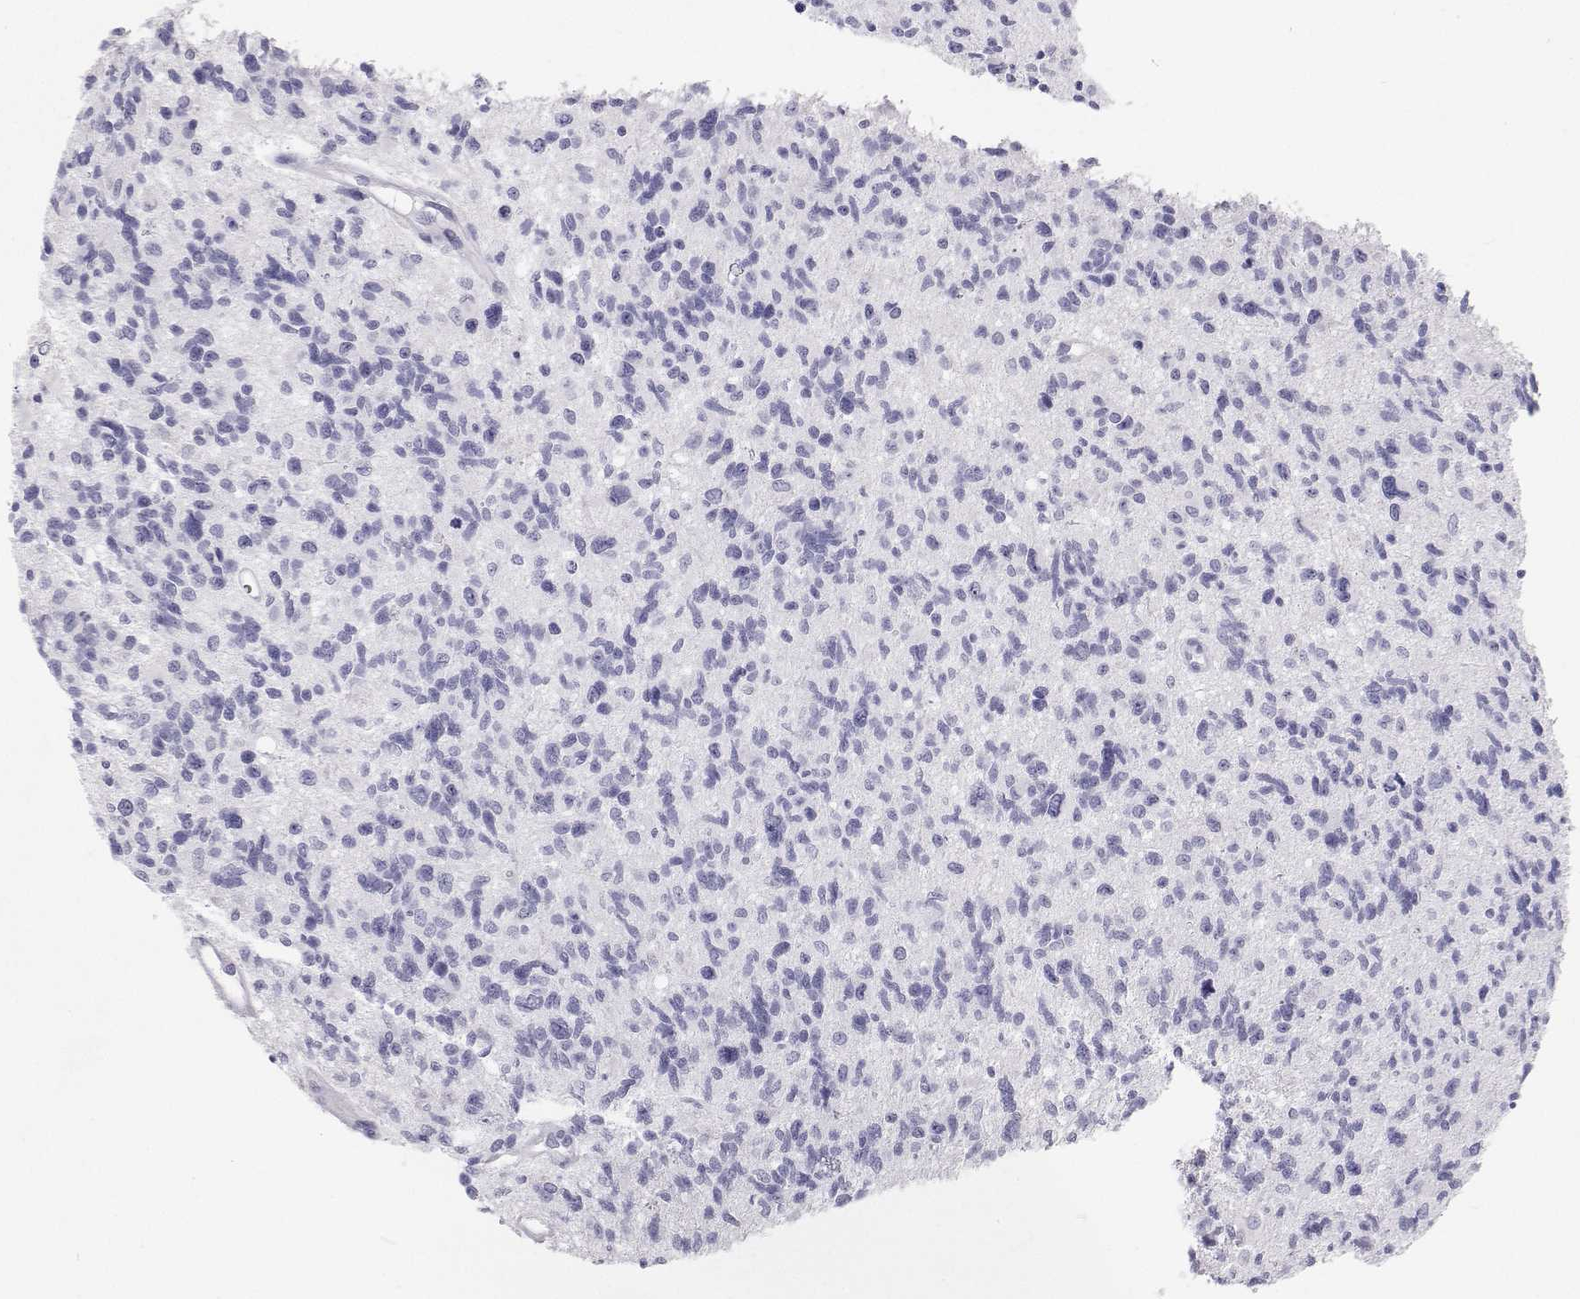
{"staining": {"intensity": "negative", "quantity": "none", "location": "none"}, "tissue": "glioma", "cell_type": "Tumor cells", "image_type": "cancer", "snomed": [{"axis": "morphology", "description": "Glioma, malignant, High grade"}, {"axis": "topography", "description": "Brain"}], "caption": "Protein analysis of glioma shows no significant positivity in tumor cells.", "gene": "SFTPB", "patient": {"sex": "male", "age": 29}}